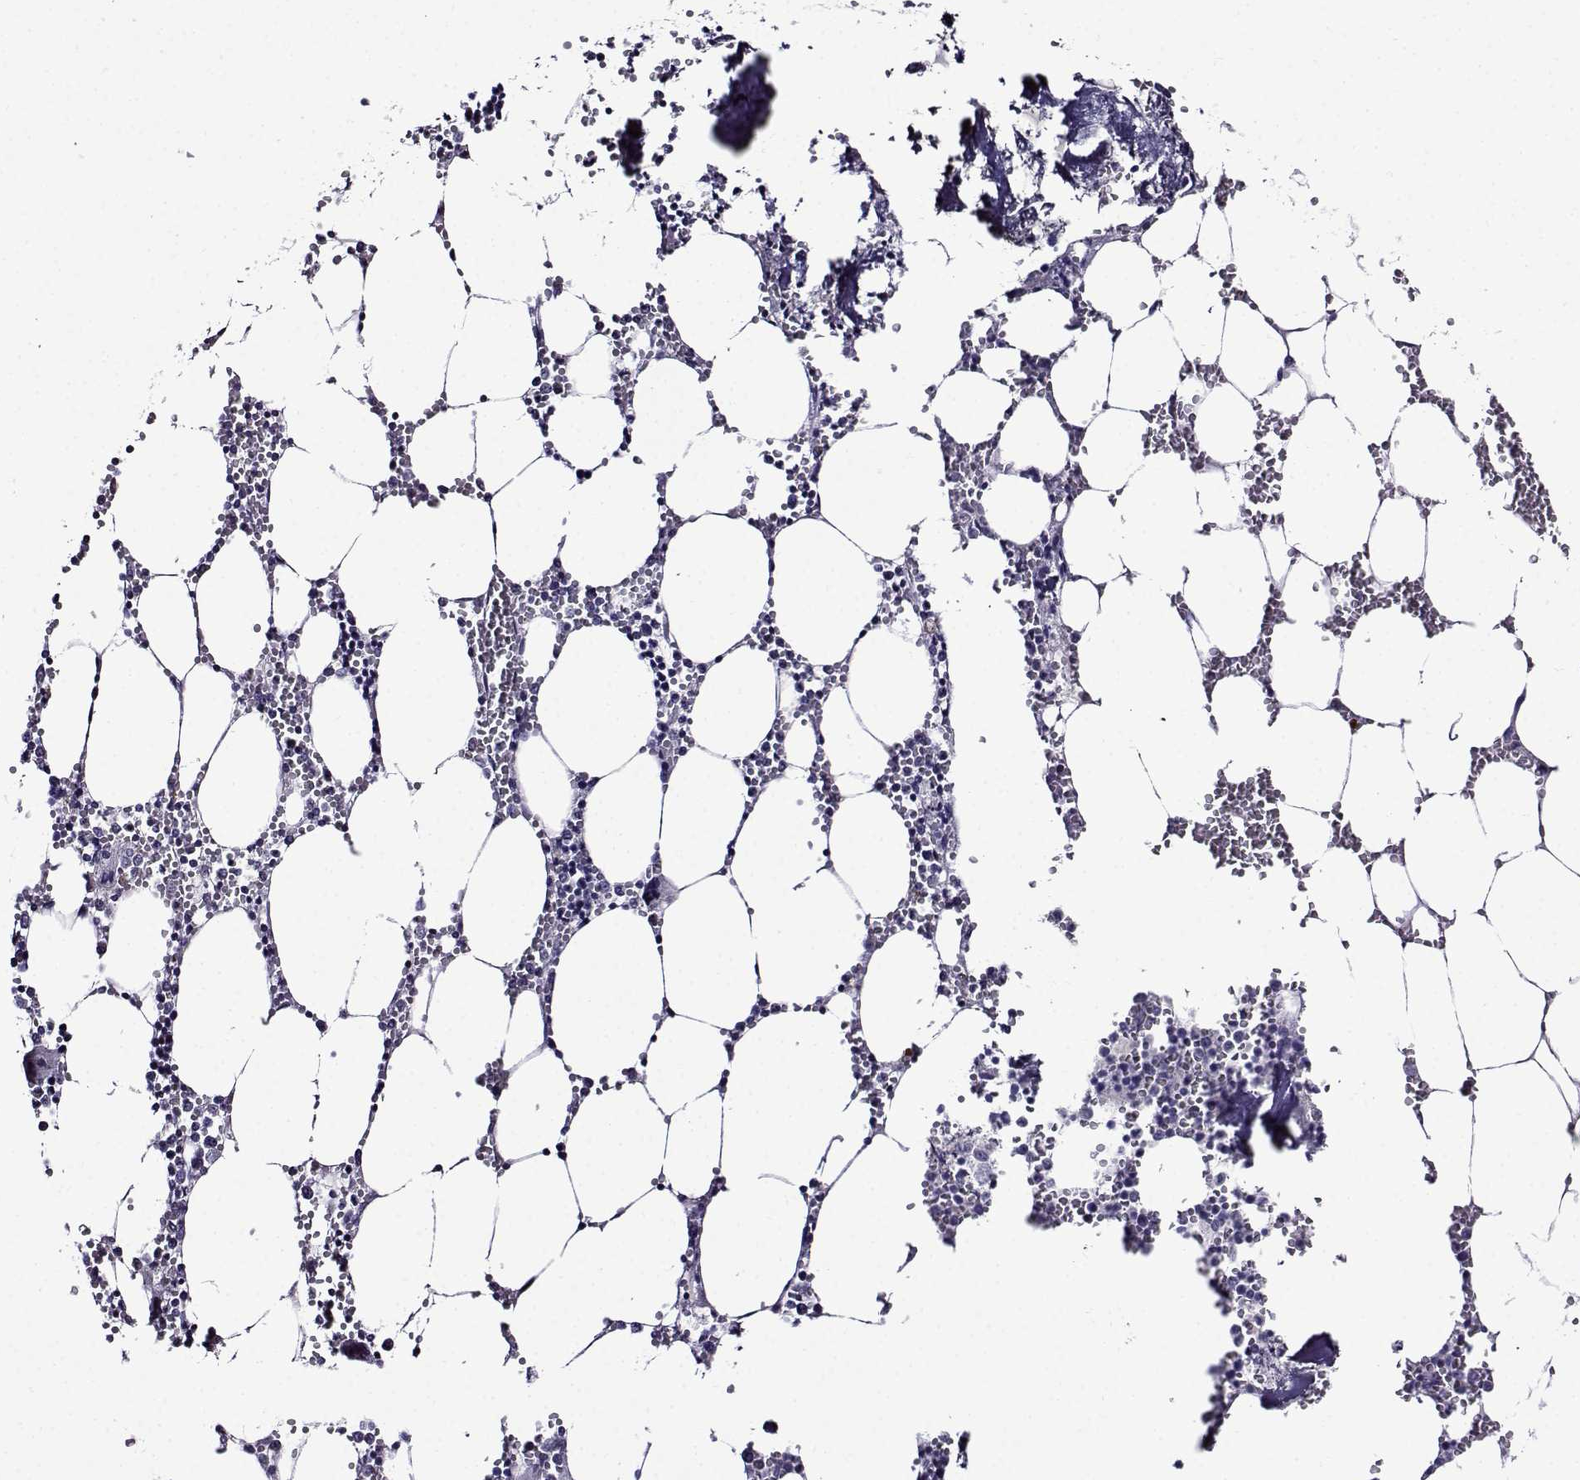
{"staining": {"intensity": "negative", "quantity": "none", "location": "none"}, "tissue": "bone marrow", "cell_type": "Hematopoietic cells", "image_type": "normal", "snomed": [{"axis": "morphology", "description": "Normal tissue, NOS"}, {"axis": "topography", "description": "Bone marrow"}], "caption": "A histopathology image of bone marrow stained for a protein displays no brown staining in hematopoietic cells.", "gene": "TMEM266", "patient": {"sex": "male", "age": 54}}